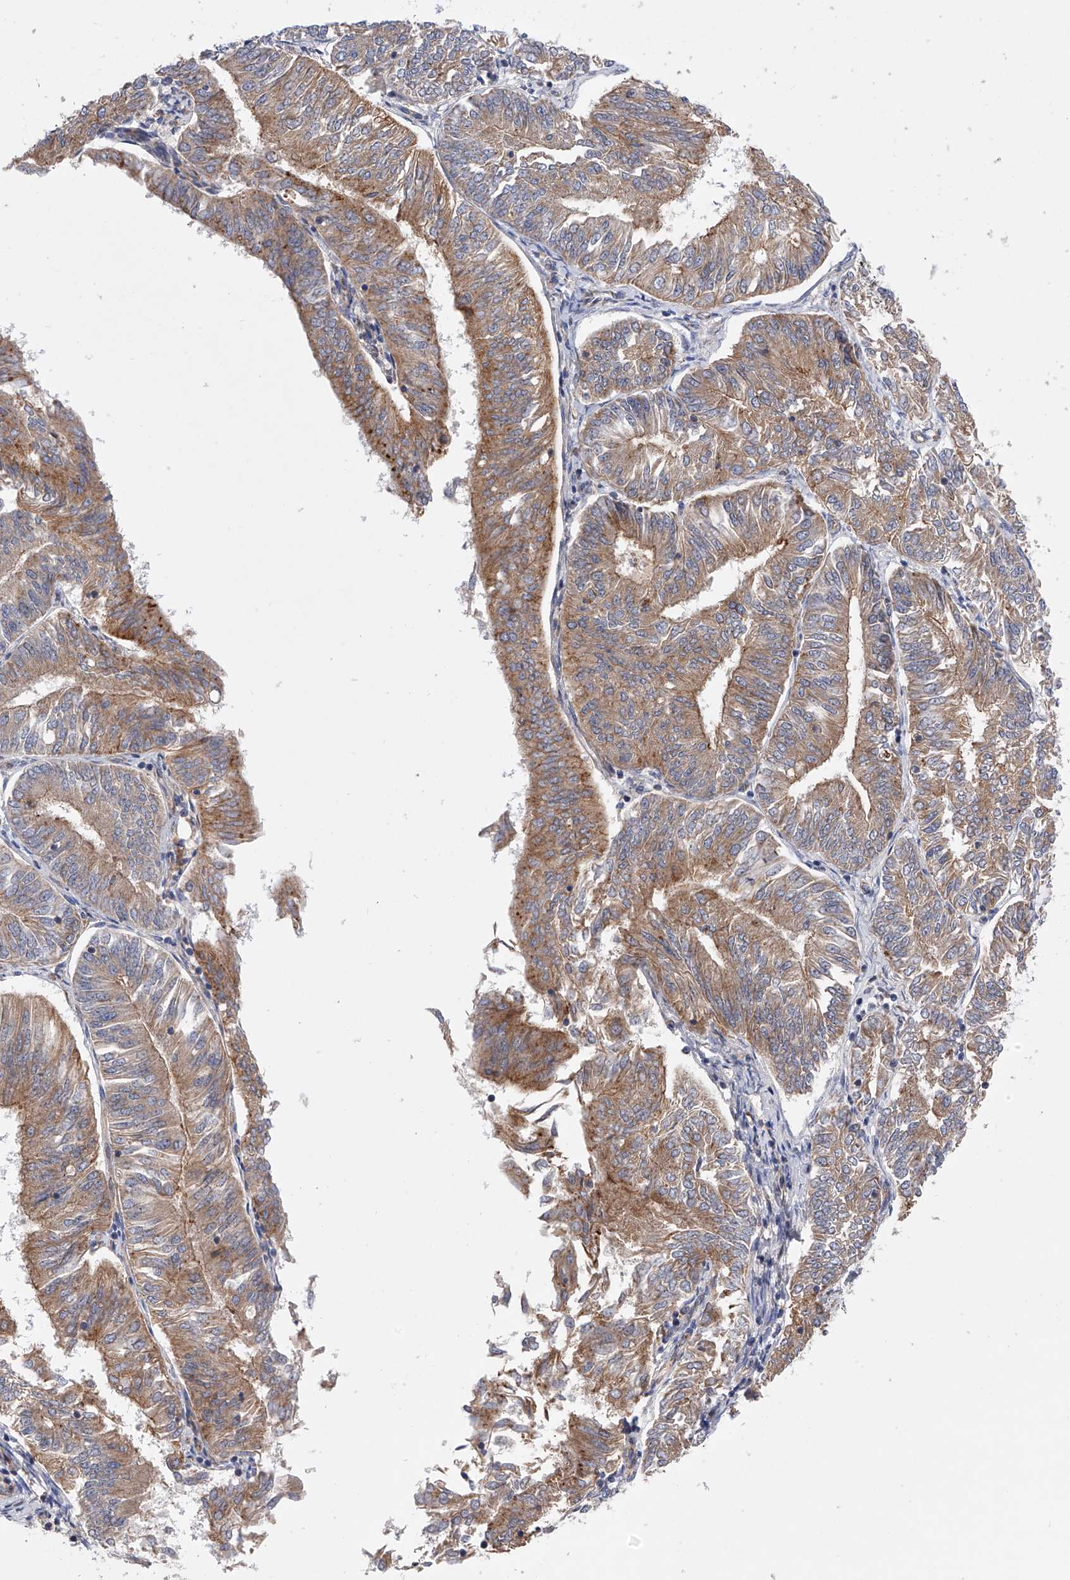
{"staining": {"intensity": "moderate", "quantity": ">75%", "location": "cytoplasmic/membranous"}, "tissue": "endometrial cancer", "cell_type": "Tumor cells", "image_type": "cancer", "snomed": [{"axis": "morphology", "description": "Adenocarcinoma, NOS"}, {"axis": "topography", "description": "Endometrium"}], "caption": "A brown stain labels moderate cytoplasmic/membranous expression of a protein in human endometrial cancer tumor cells. Ihc stains the protein in brown and the nuclei are stained blue.", "gene": "MLYCD", "patient": {"sex": "female", "age": 58}}